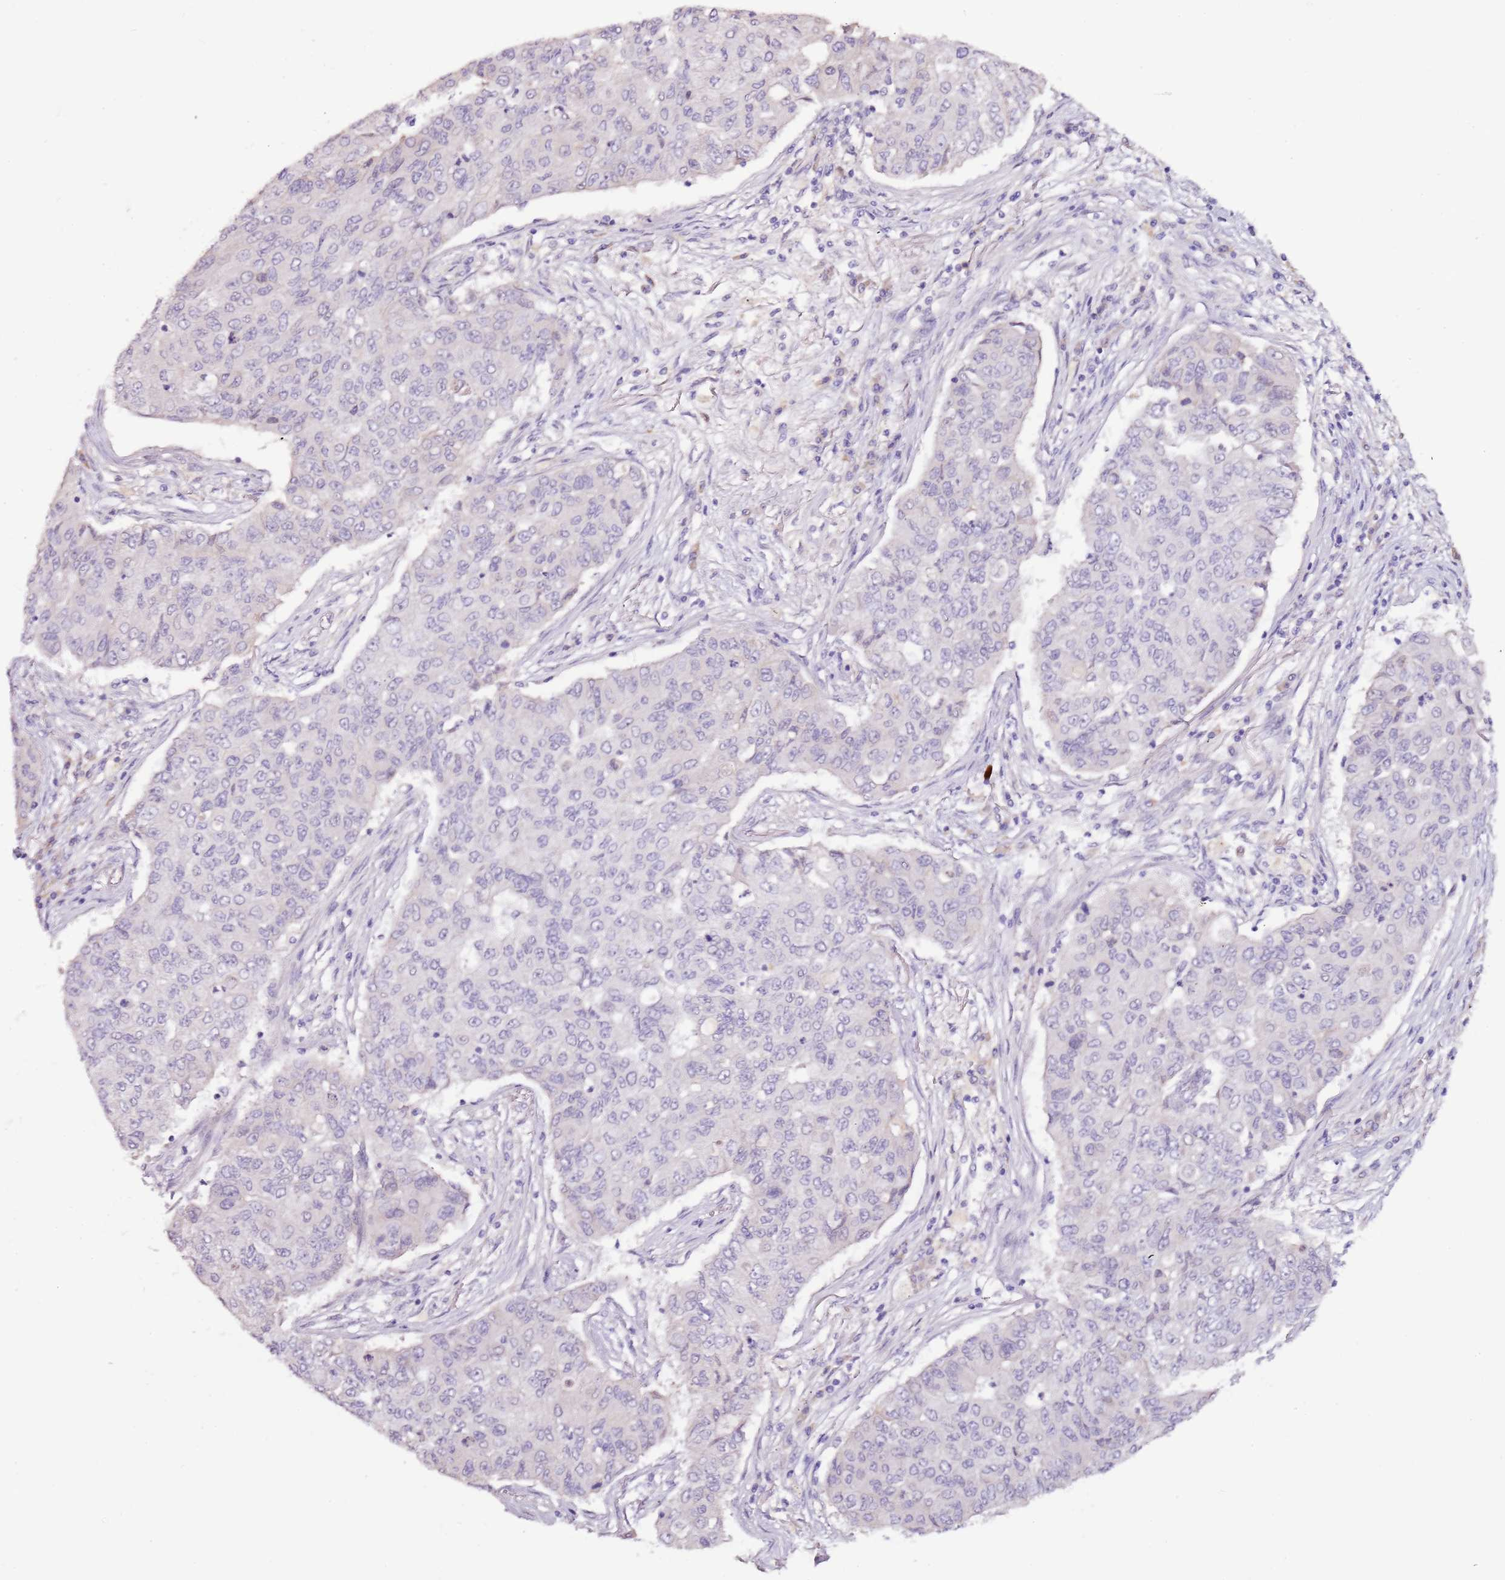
{"staining": {"intensity": "negative", "quantity": "none", "location": "none"}, "tissue": "lung cancer", "cell_type": "Tumor cells", "image_type": "cancer", "snomed": [{"axis": "morphology", "description": "Squamous cell carcinoma, NOS"}, {"axis": "topography", "description": "Lung"}], "caption": "An immunohistochemistry (IHC) micrograph of squamous cell carcinoma (lung) is shown. There is no staining in tumor cells of squamous cell carcinoma (lung). (Brightfield microscopy of DAB (3,3'-diaminobenzidine) immunohistochemistry (IHC) at high magnification).", "gene": "NKX2-3", "patient": {"sex": "male", "age": 74}}